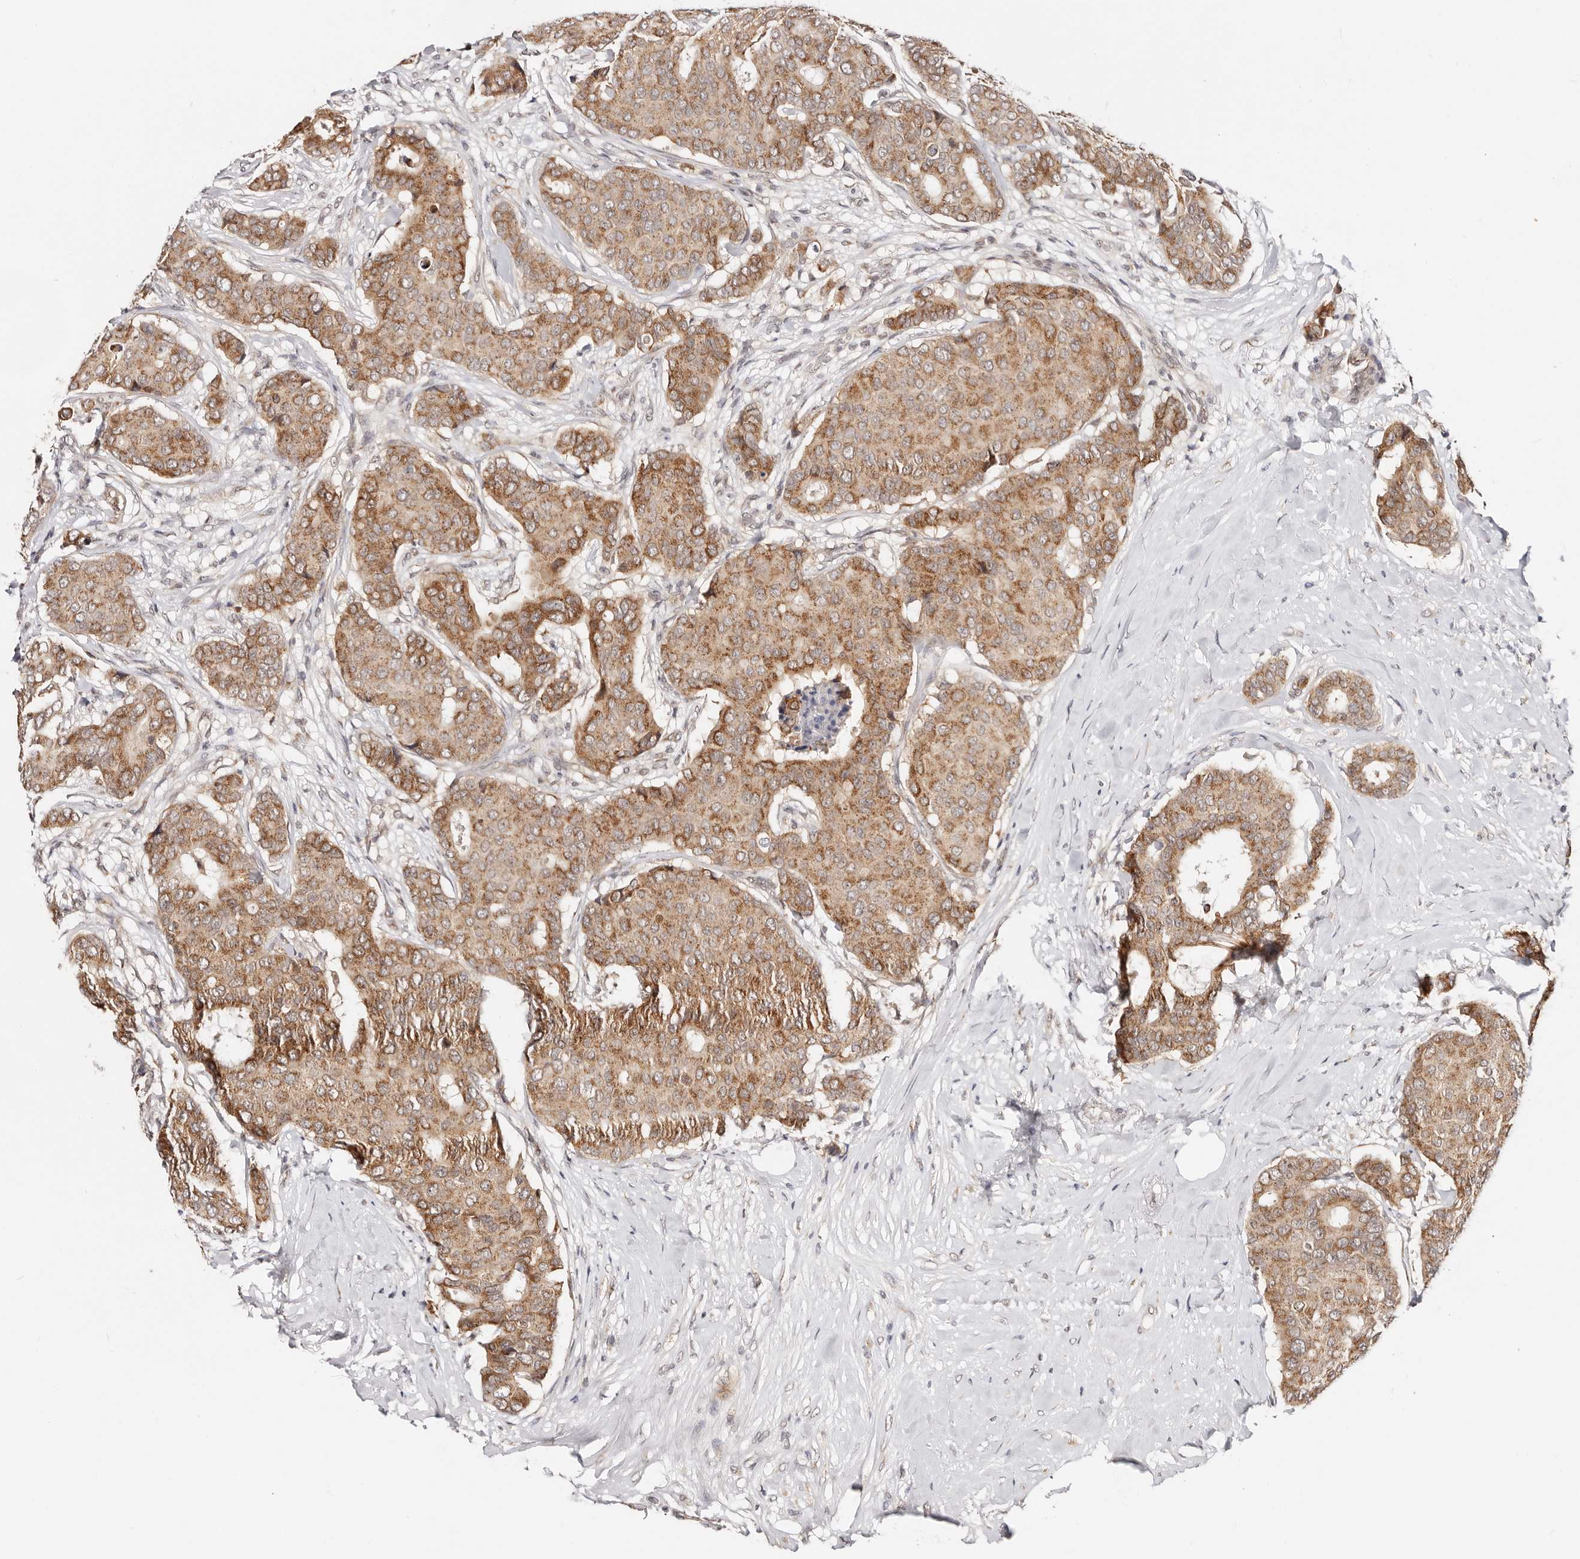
{"staining": {"intensity": "moderate", "quantity": ">75%", "location": "cytoplasmic/membranous"}, "tissue": "breast cancer", "cell_type": "Tumor cells", "image_type": "cancer", "snomed": [{"axis": "morphology", "description": "Duct carcinoma"}, {"axis": "topography", "description": "Breast"}], "caption": "The histopathology image reveals a brown stain indicating the presence of a protein in the cytoplasmic/membranous of tumor cells in breast cancer.", "gene": "VIPAS39", "patient": {"sex": "female", "age": 75}}